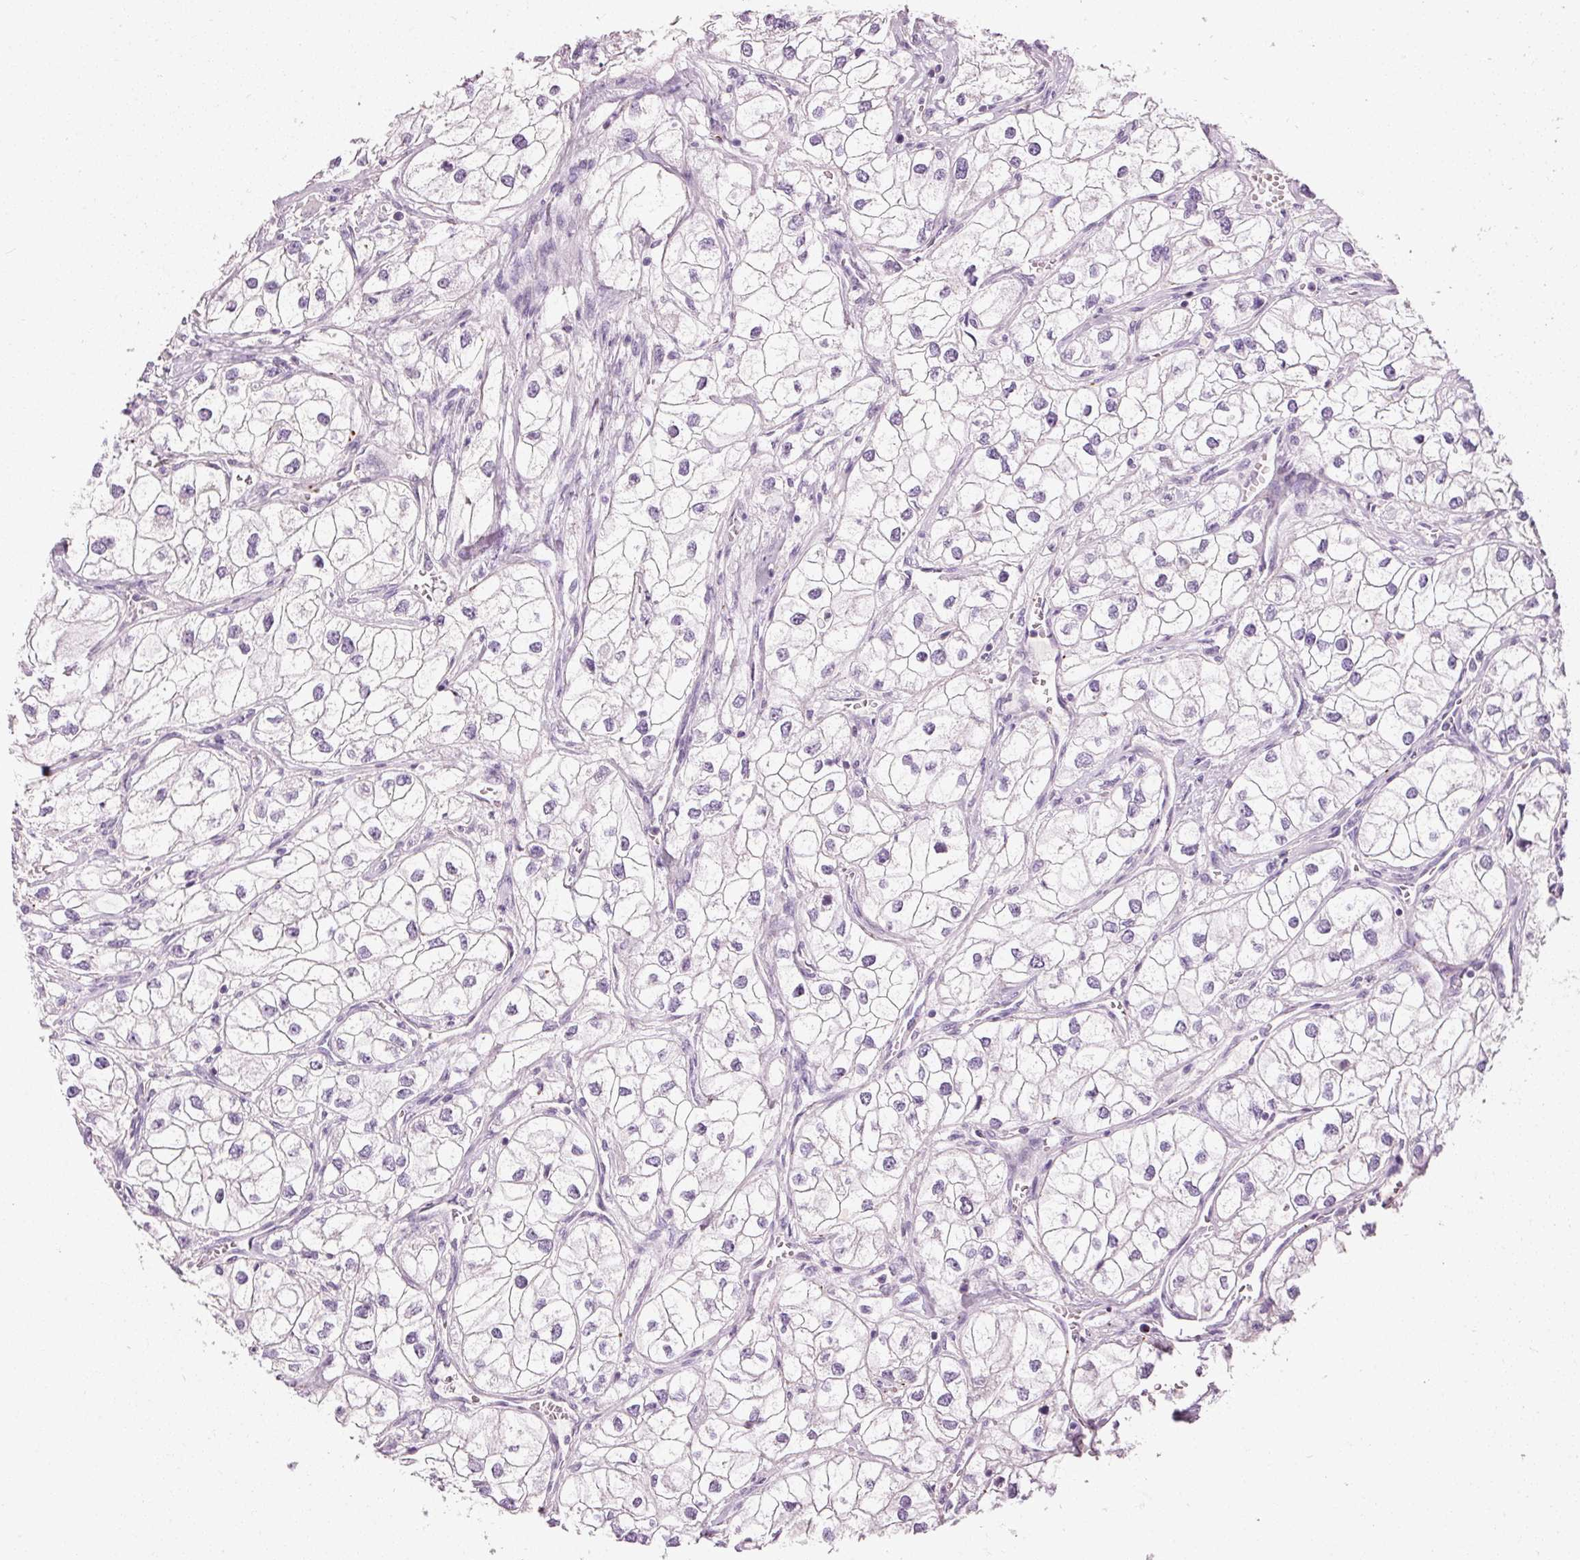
{"staining": {"intensity": "negative", "quantity": "none", "location": "none"}, "tissue": "renal cancer", "cell_type": "Tumor cells", "image_type": "cancer", "snomed": [{"axis": "morphology", "description": "Adenocarcinoma, NOS"}, {"axis": "topography", "description": "Kidney"}], "caption": "Protein analysis of adenocarcinoma (renal) demonstrates no significant staining in tumor cells.", "gene": "MUC5AC", "patient": {"sex": "male", "age": 59}}